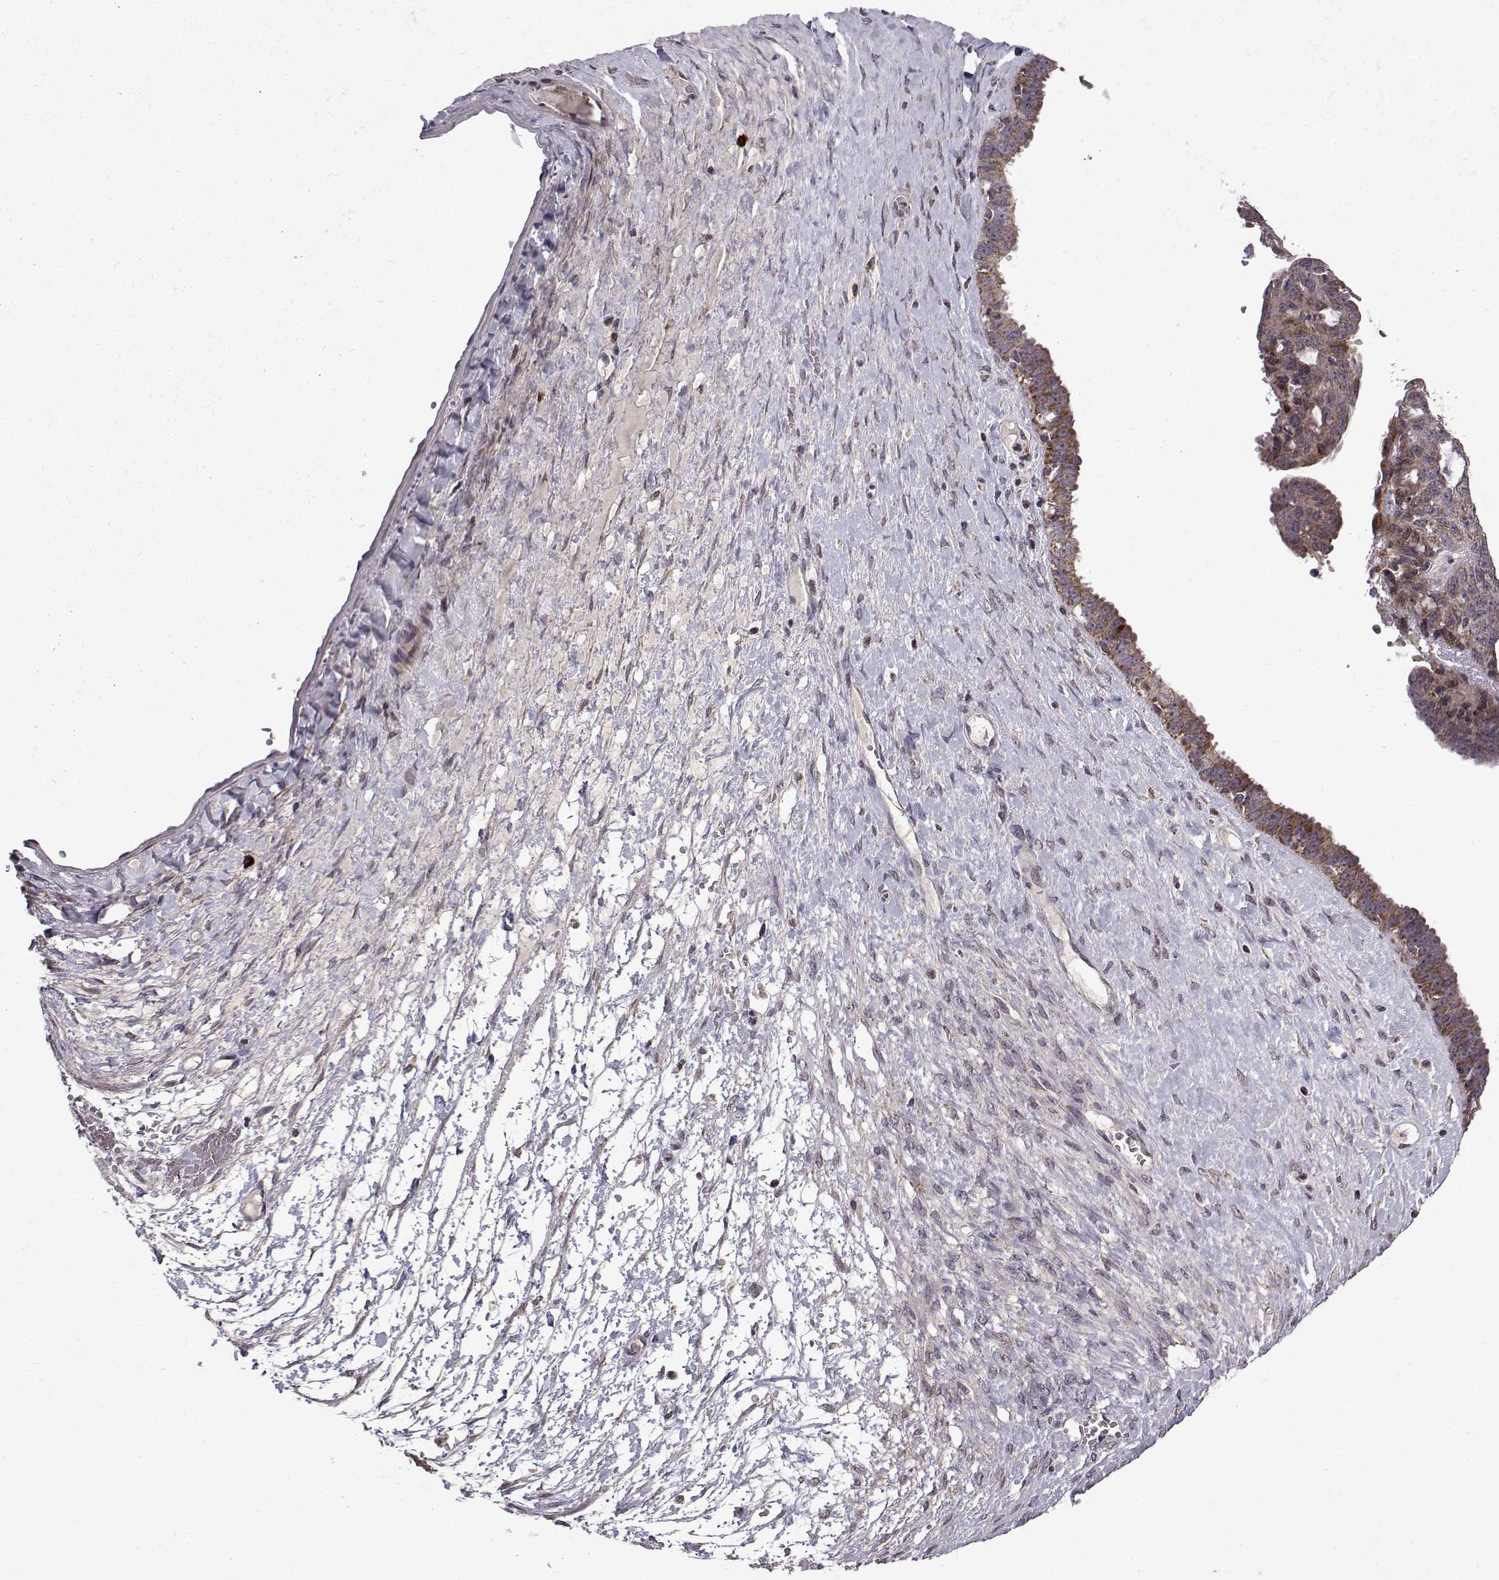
{"staining": {"intensity": "moderate", "quantity": "<25%", "location": "cytoplasmic/membranous"}, "tissue": "ovarian cancer", "cell_type": "Tumor cells", "image_type": "cancer", "snomed": [{"axis": "morphology", "description": "Cystadenocarcinoma, serous, NOS"}, {"axis": "topography", "description": "Ovary"}], "caption": "Protein expression analysis of human ovarian cancer (serous cystadenocarcinoma) reveals moderate cytoplasmic/membranous expression in about <25% of tumor cells.", "gene": "TAB2", "patient": {"sex": "female", "age": 71}}